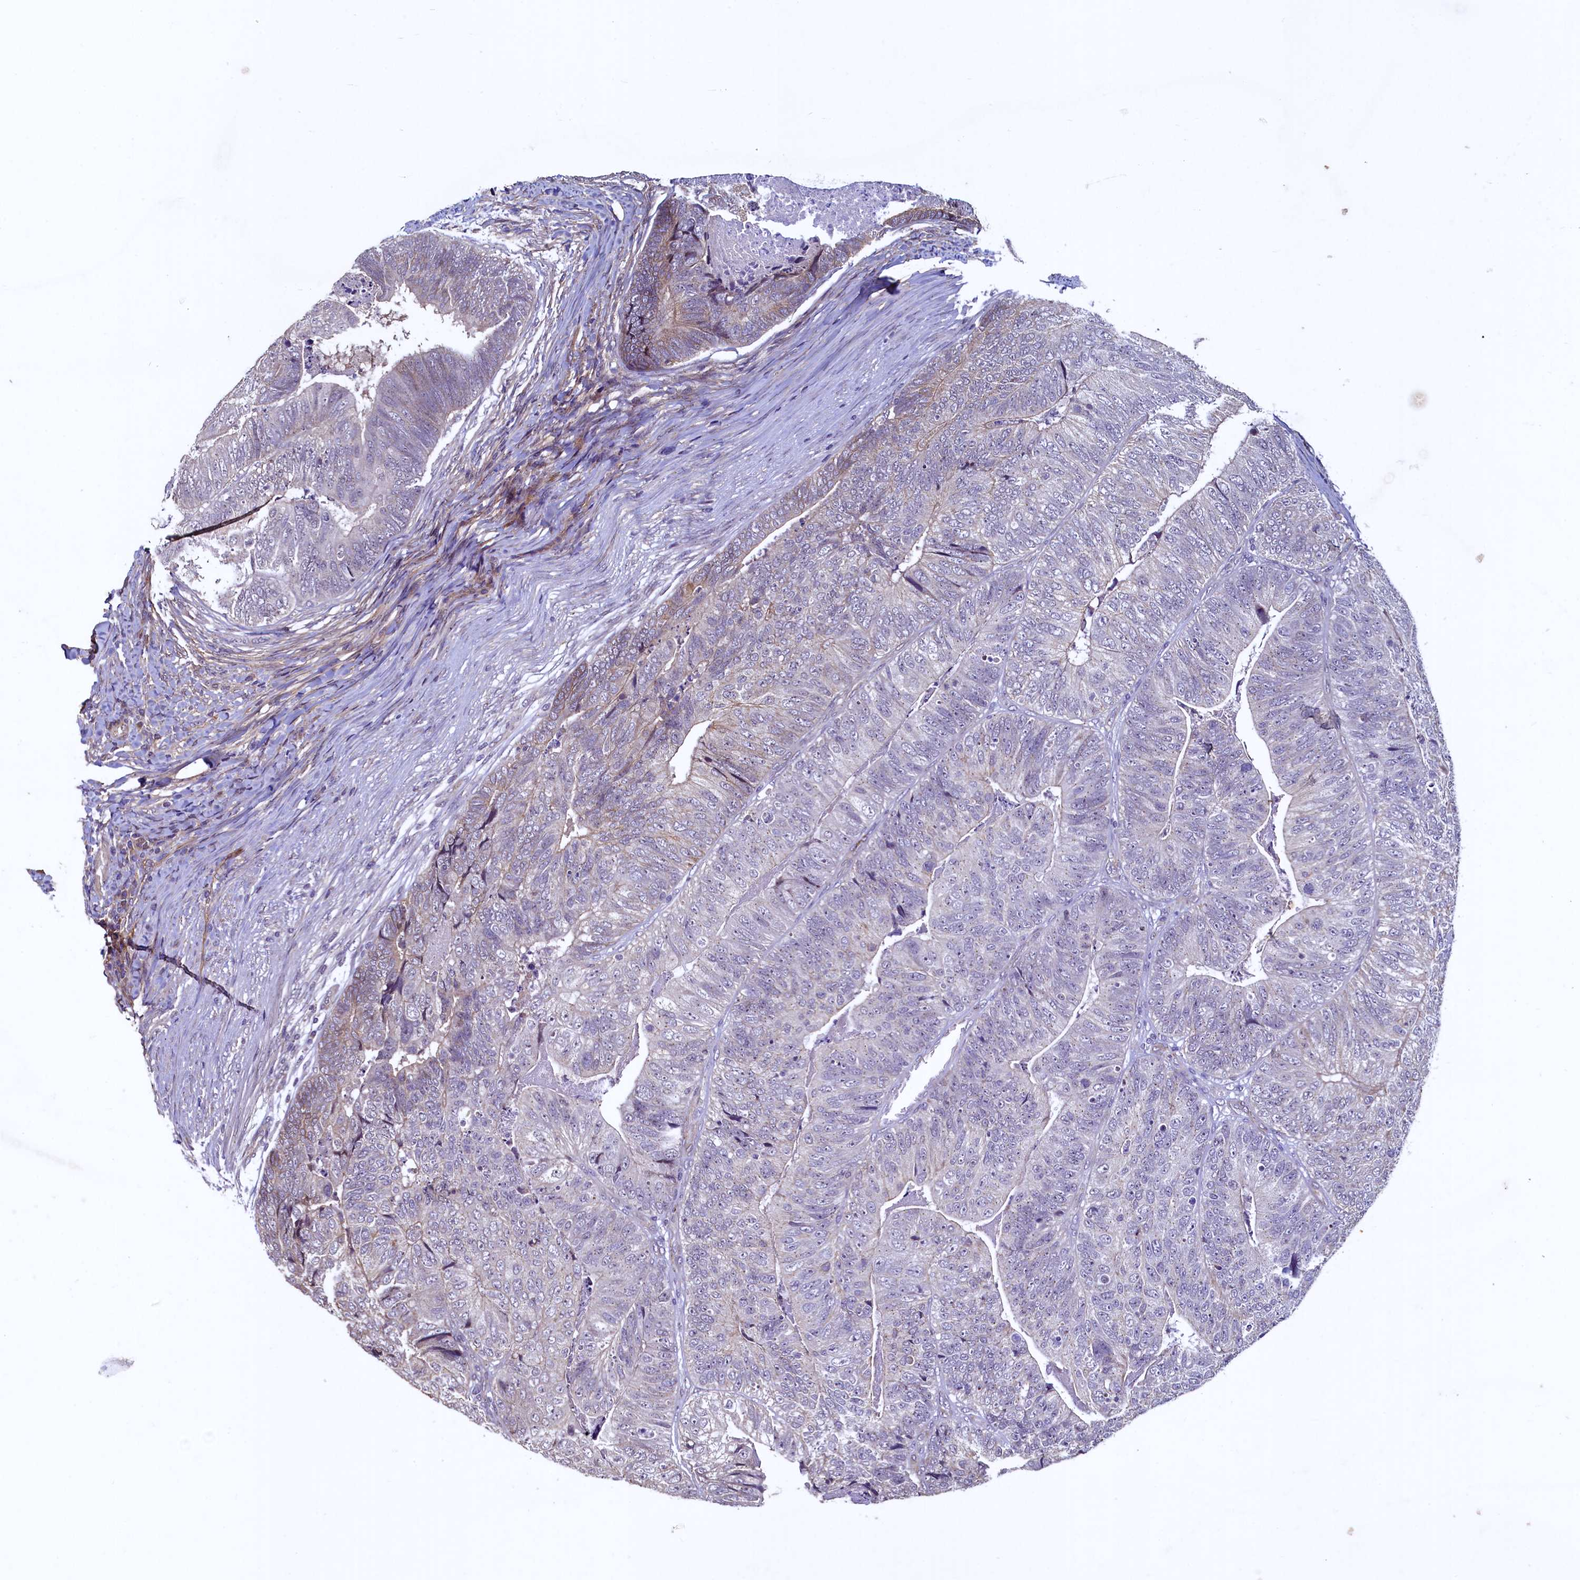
{"staining": {"intensity": "negative", "quantity": "none", "location": "none"}, "tissue": "colorectal cancer", "cell_type": "Tumor cells", "image_type": "cancer", "snomed": [{"axis": "morphology", "description": "Adenocarcinoma, NOS"}, {"axis": "topography", "description": "Colon"}], "caption": "The immunohistochemistry (IHC) histopathology image has no significant staining in tumor cells of colorectal cancer (adenocarcinoma) tissue.", "gene": "PALM", "patient": {"sex": "female", "age": 67}}